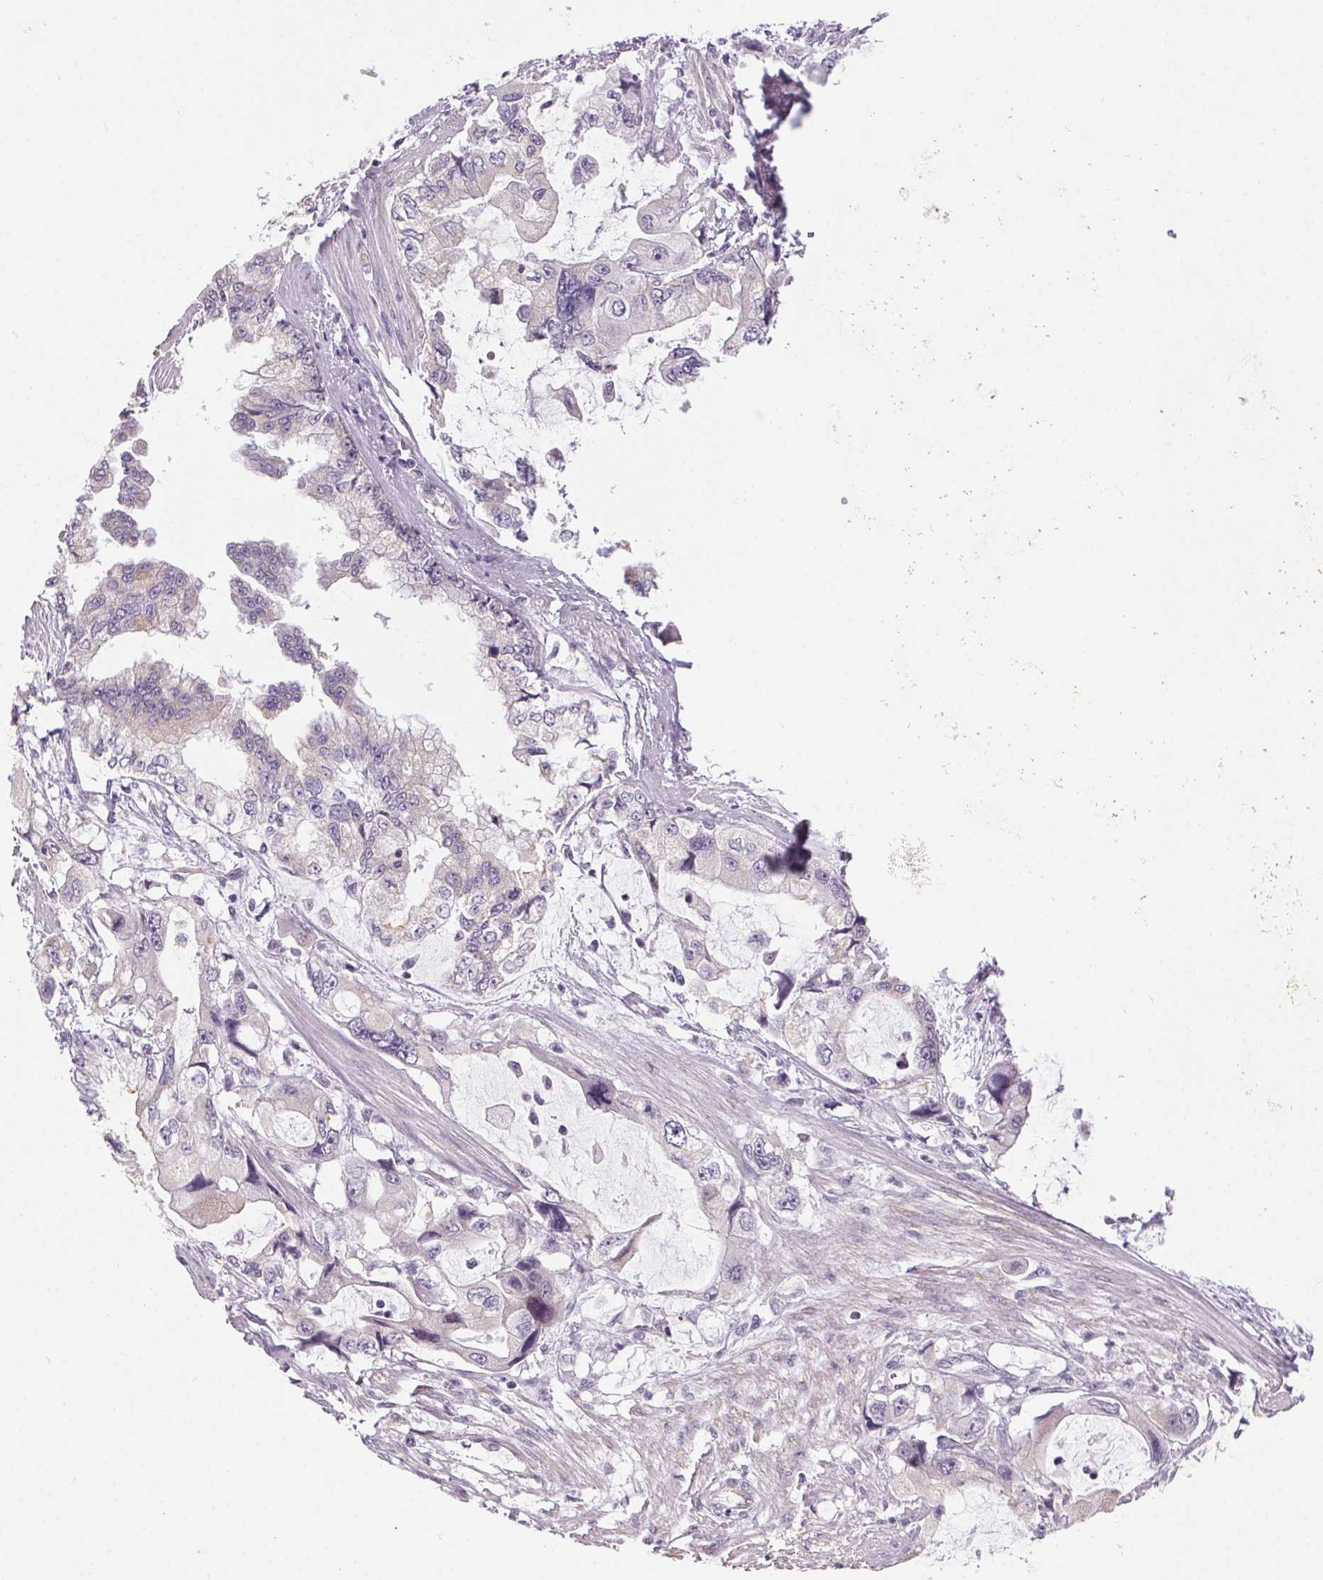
{"staining": {"intensity": "negative", "quantity": "none", "location": "none"}, "tissue": "stomach cancer", "cell_type": "Tumor cells", "image_type": "cancer", "snomed": [{"axis": "morphology", "description": "Adenocarcinoma, NOS"}, {"axis": "topography", "description": "Pancreas"}, {"axis": "topography", "description": "Stomach, upper"}, {"axis": "topography", "description": "Stomach"}], "caption": "This is an immunohistochemistry (IHC) image of human stomach cancer. There is no expression in tumor cells.", "gene": "SMYD1", "patient": {"sex": "male", "age": 77}}